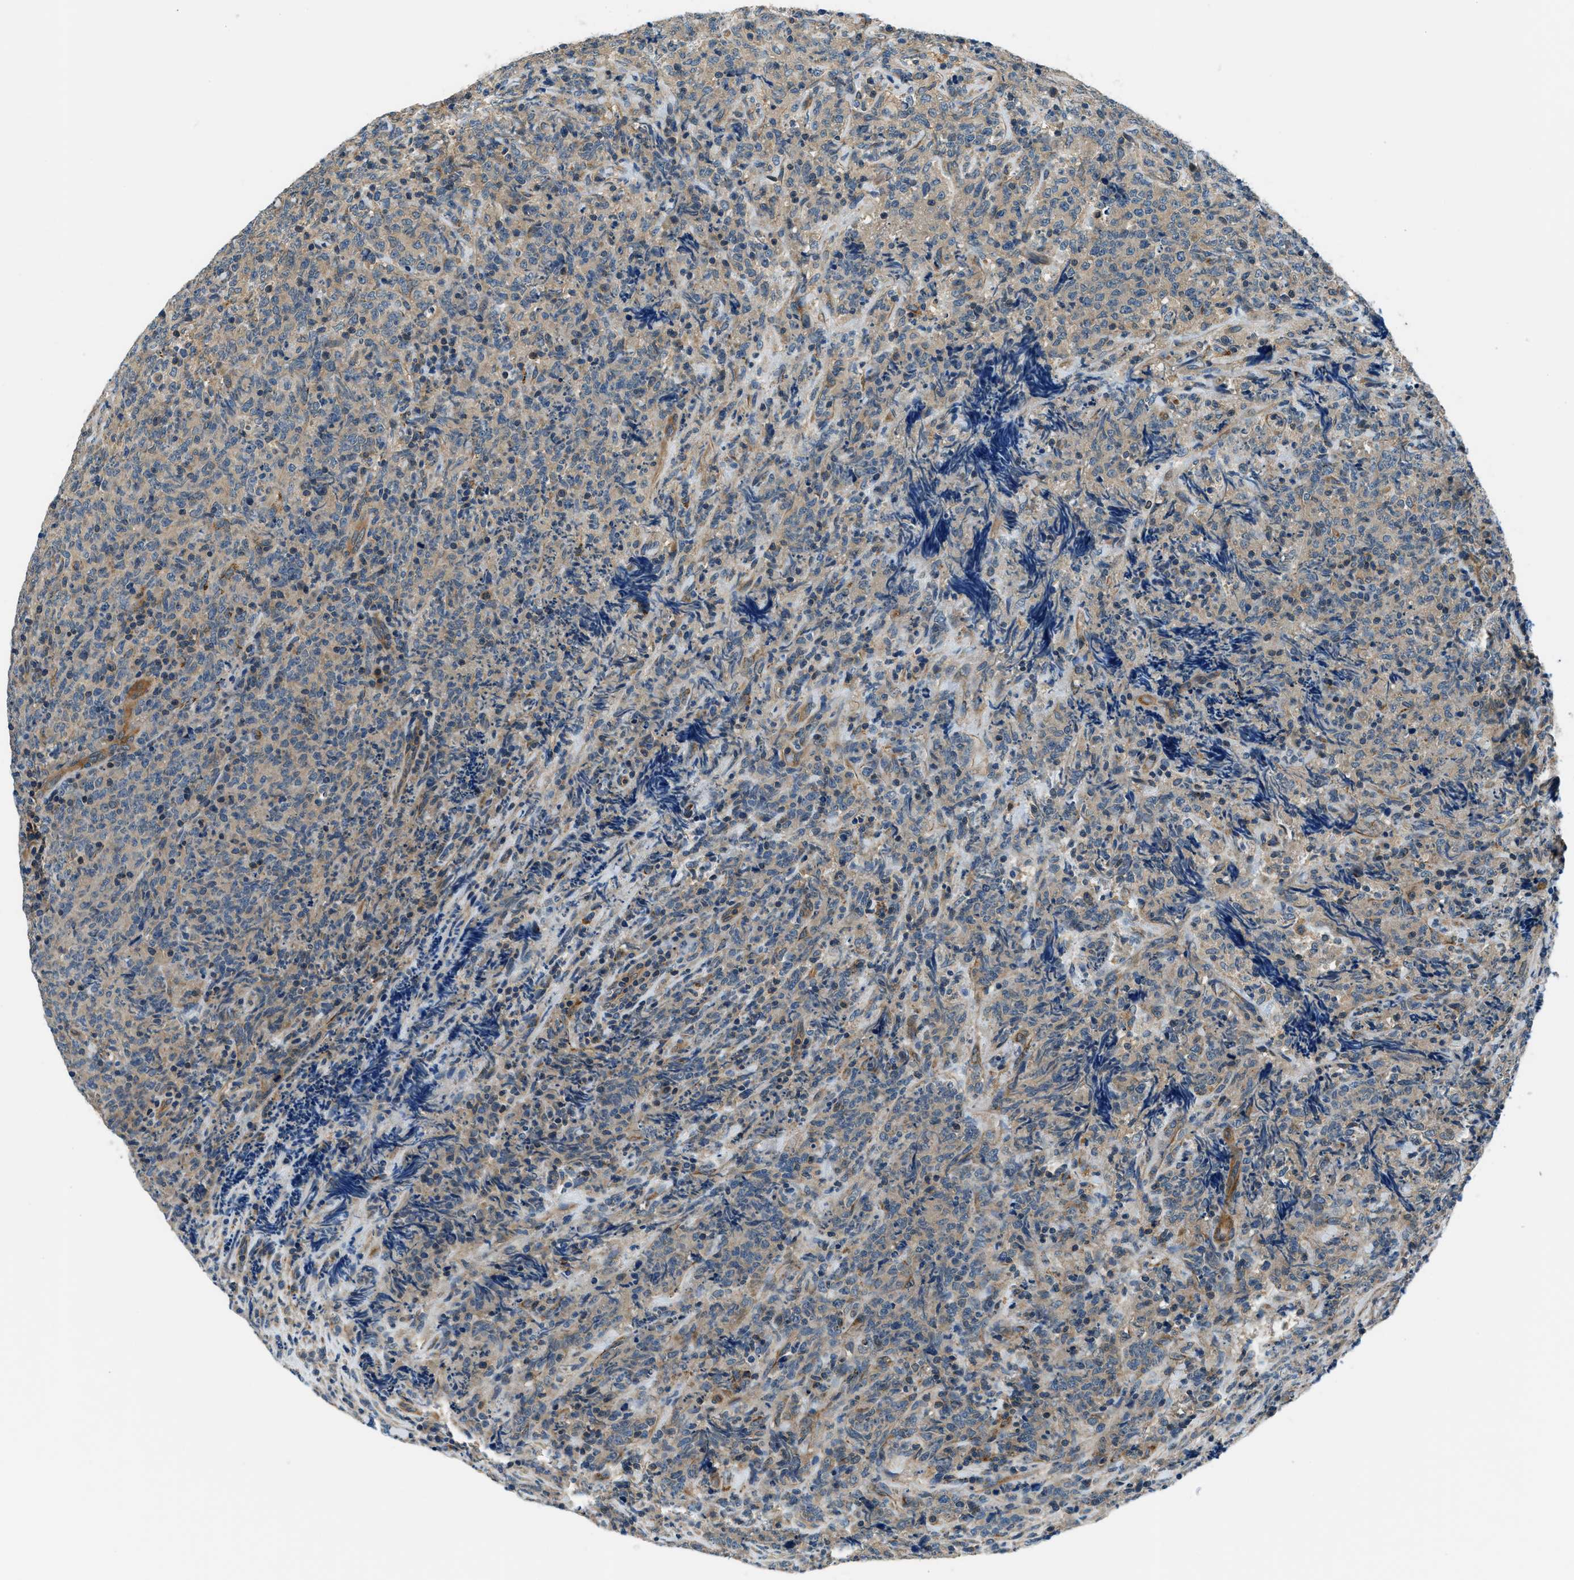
{"staining": {"intensity": "weak", "quantity": ">75%", "location": "cytoplasmic/membranous"}, "tissue": "lymphoma", "cell_type": "Tumor cells", "image_type": "cancer", "snomed": [{"axis": "morphology", "description": "Malignant lymphoma, non-Hodgkin's type, High grade"}, {"axis": "topography", "description": "Tonsil"}], "caption": "High-power microscopy captured an IHC micrograph of lymphoma, revealing weak cytoplasmic/membranous expression in about >75% of tumor cells.", "gene": "SLC19A2", "patient": {"sex": "female", "age": 36}}